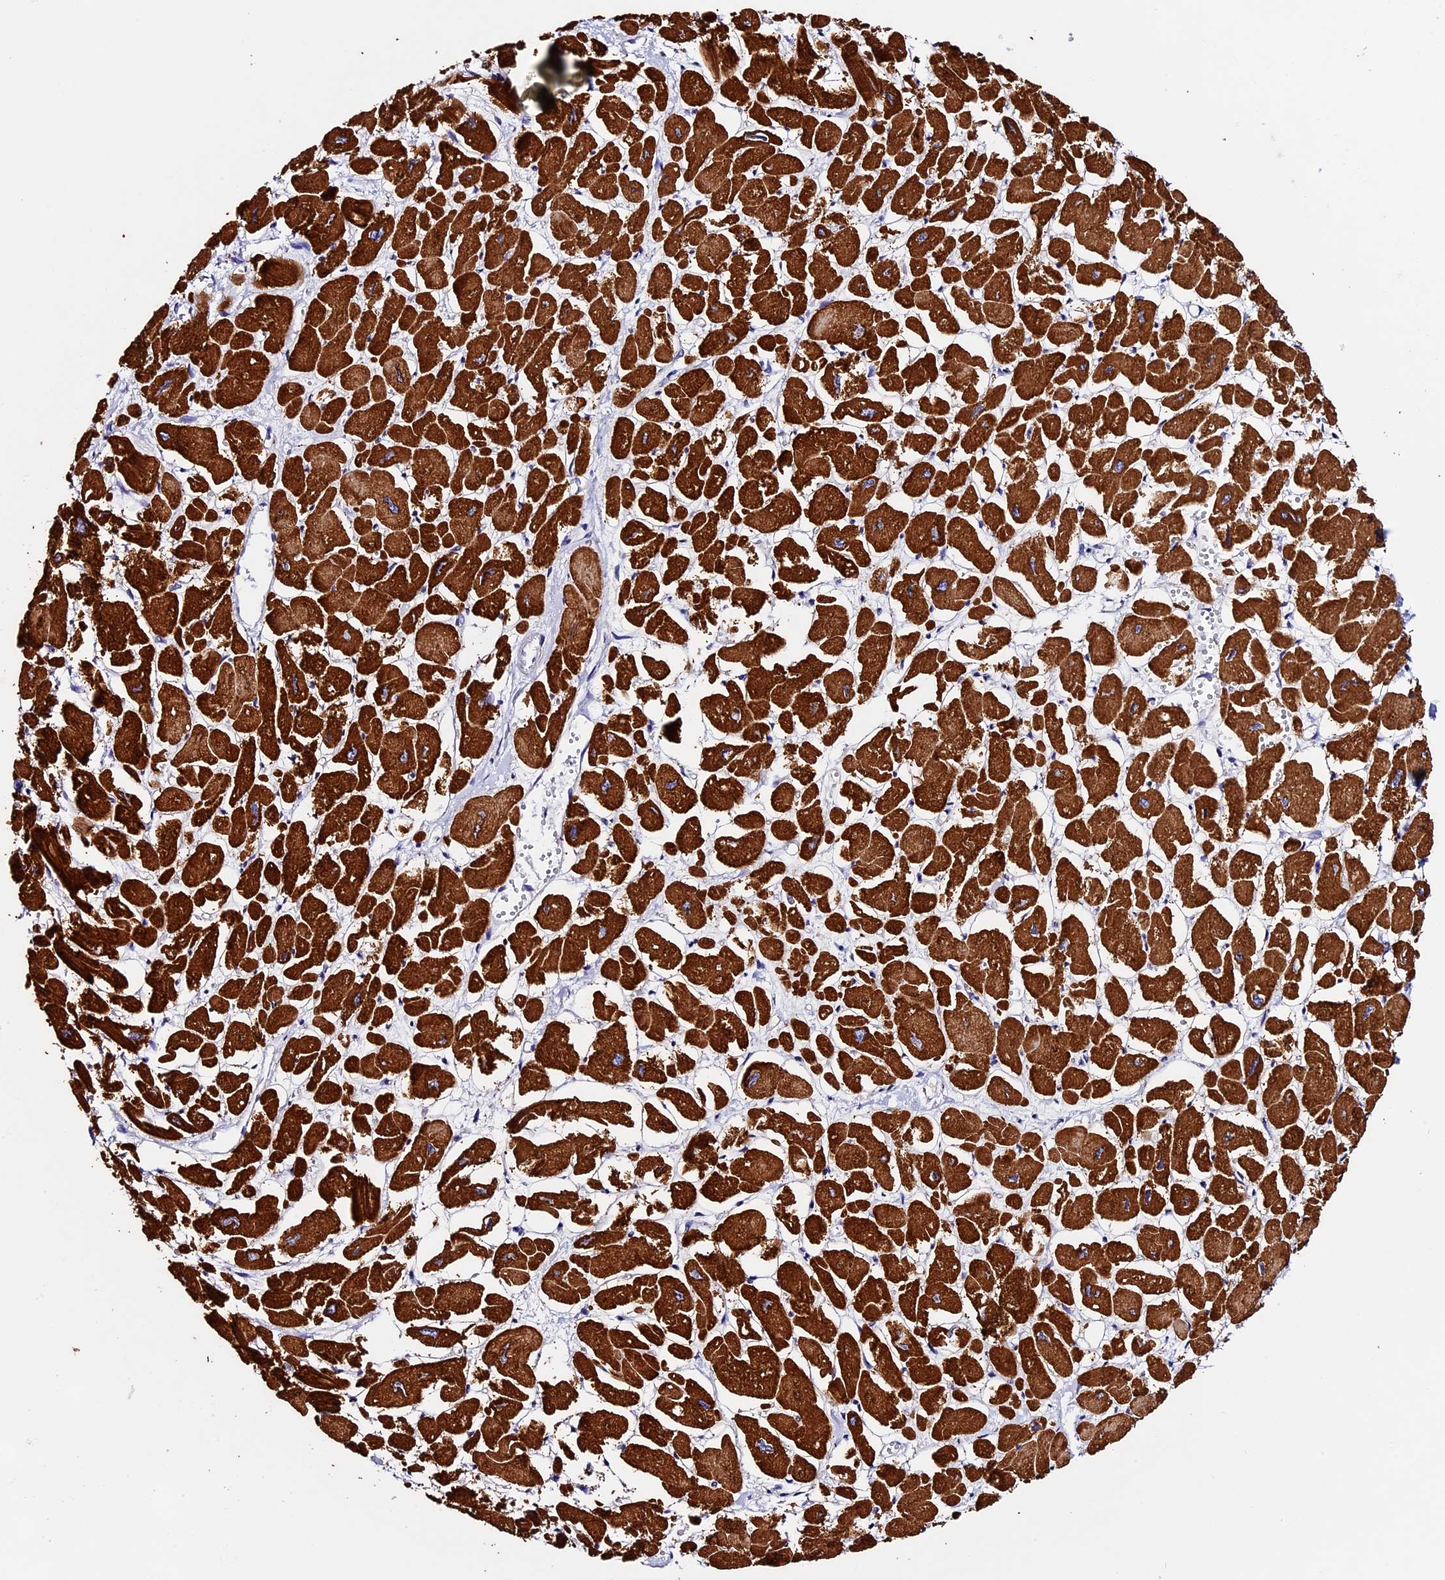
{"staining": {"intensity": "strong", "quantity": ">75%", "location": "cytoplasmic/membranous"}, "tissue": "heart muscle", "cell_type": "Cardiomyocytes", "image_type": "normal", "snomed": [{"axis": "morphology", "description": "Normal tissue, NOS"}, {"axis": "topography", "description": "Heart"}], "caption": "Brown immunohistochemical staining in unremarkable human heart muscle reveals strong cytoplasmic/membranous staining in about >75% of cardiomyocytes. The staining is performed using DAB brown chromogen to label protein expression. The nuclei are counter-stained blue using hematoxylin.", "gene": "FBXW9", "patient": {"sex": "male", "age": 54}}